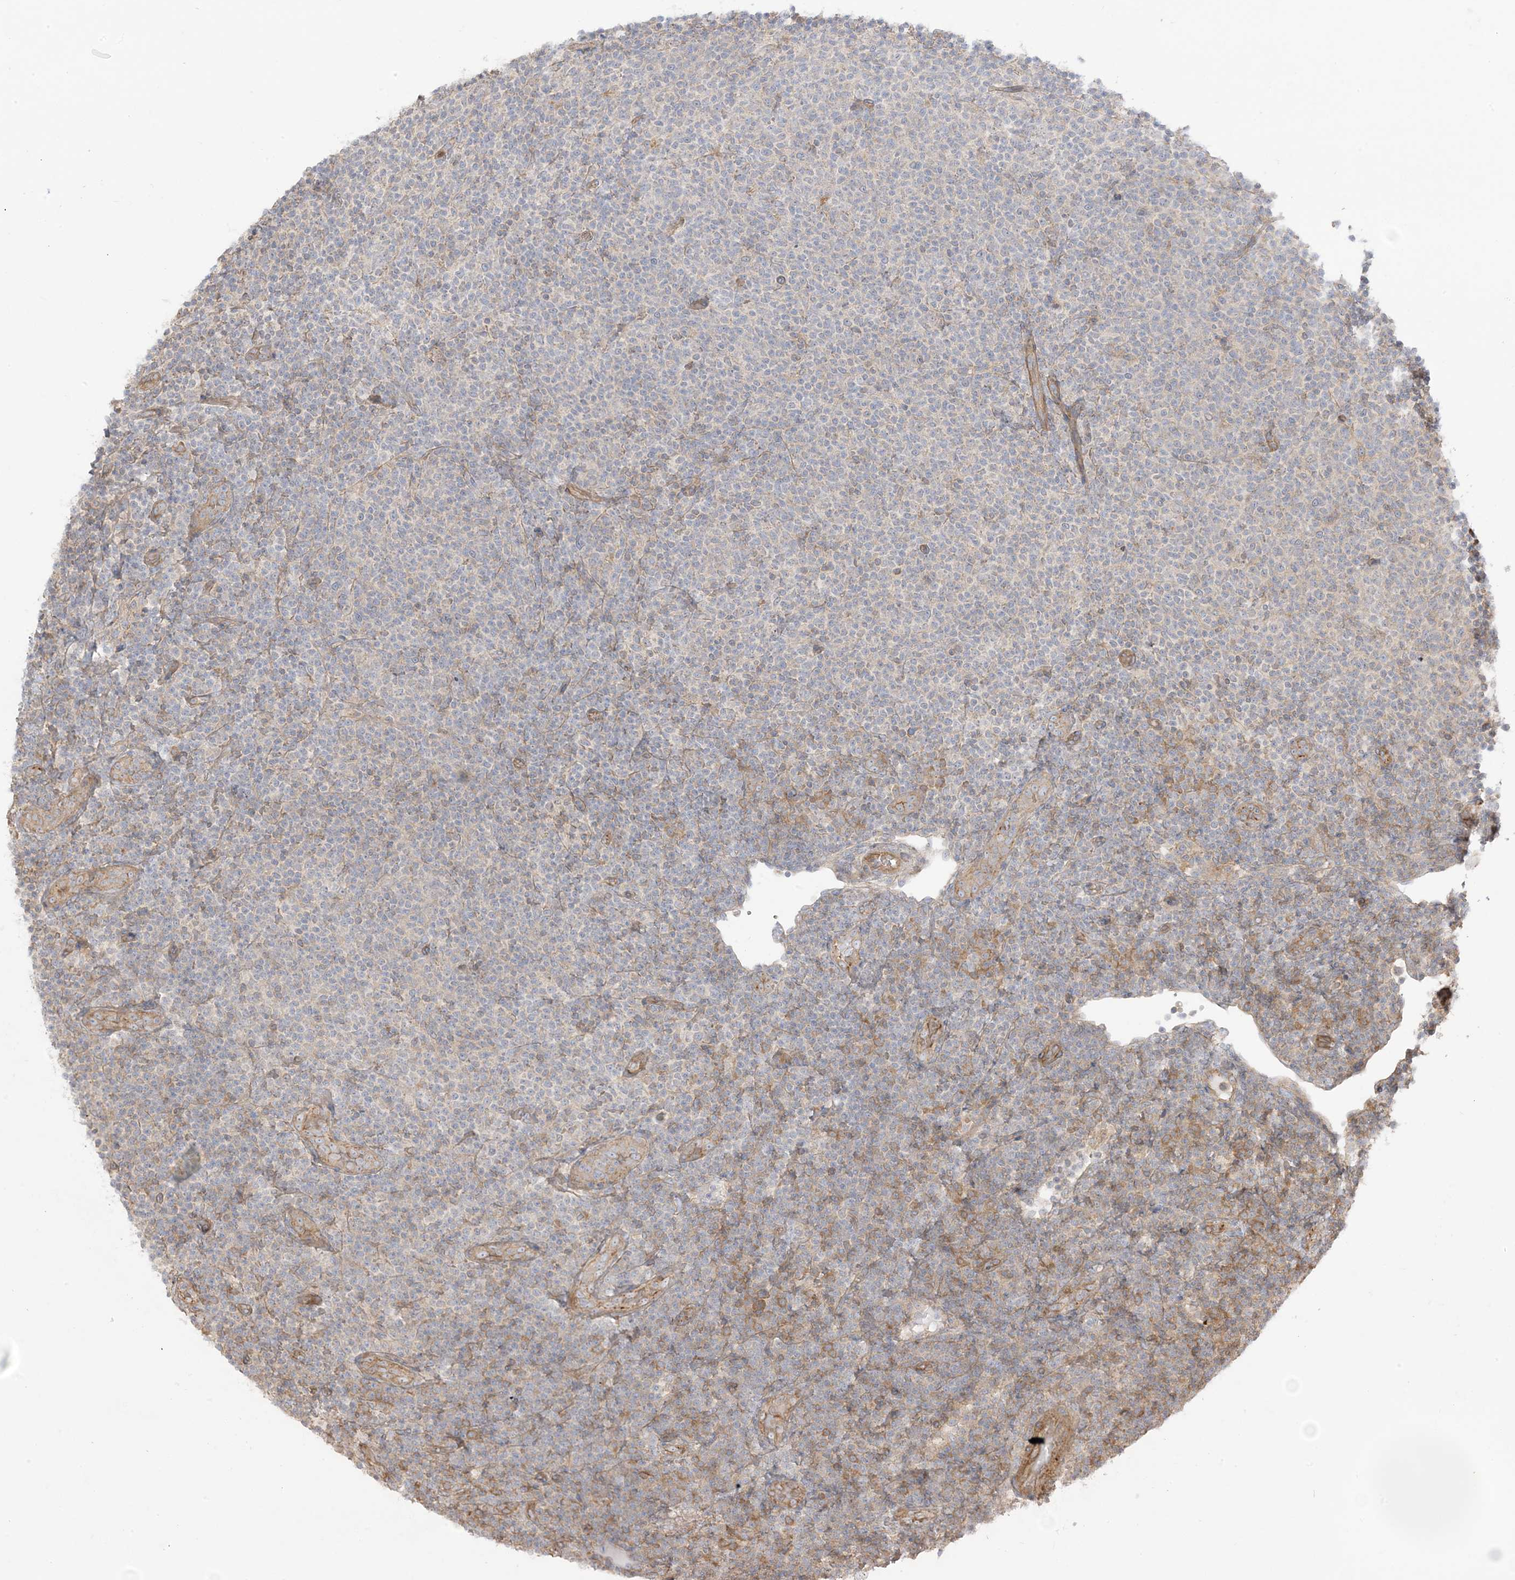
{"staining": {"intensity": "negative", "quantity": "none", "location": "none"}, "tissue": "lymphoma", "cell_type": "Tumor cells", "image_type": "cancer", "snomed": [{"axis": "morphology", "description": "Malignant lymphoma, non-Hodgkin's type, Low grade"}, {"axis": "topography", "description": "Lymph node"}], "caption": "Human lymphoma stained for a protein using immunohistochemistry (IHC) reveals no staining in tumor cells.", "gene": "ICMT", "patient": {"sex": "male", "age": 66}}